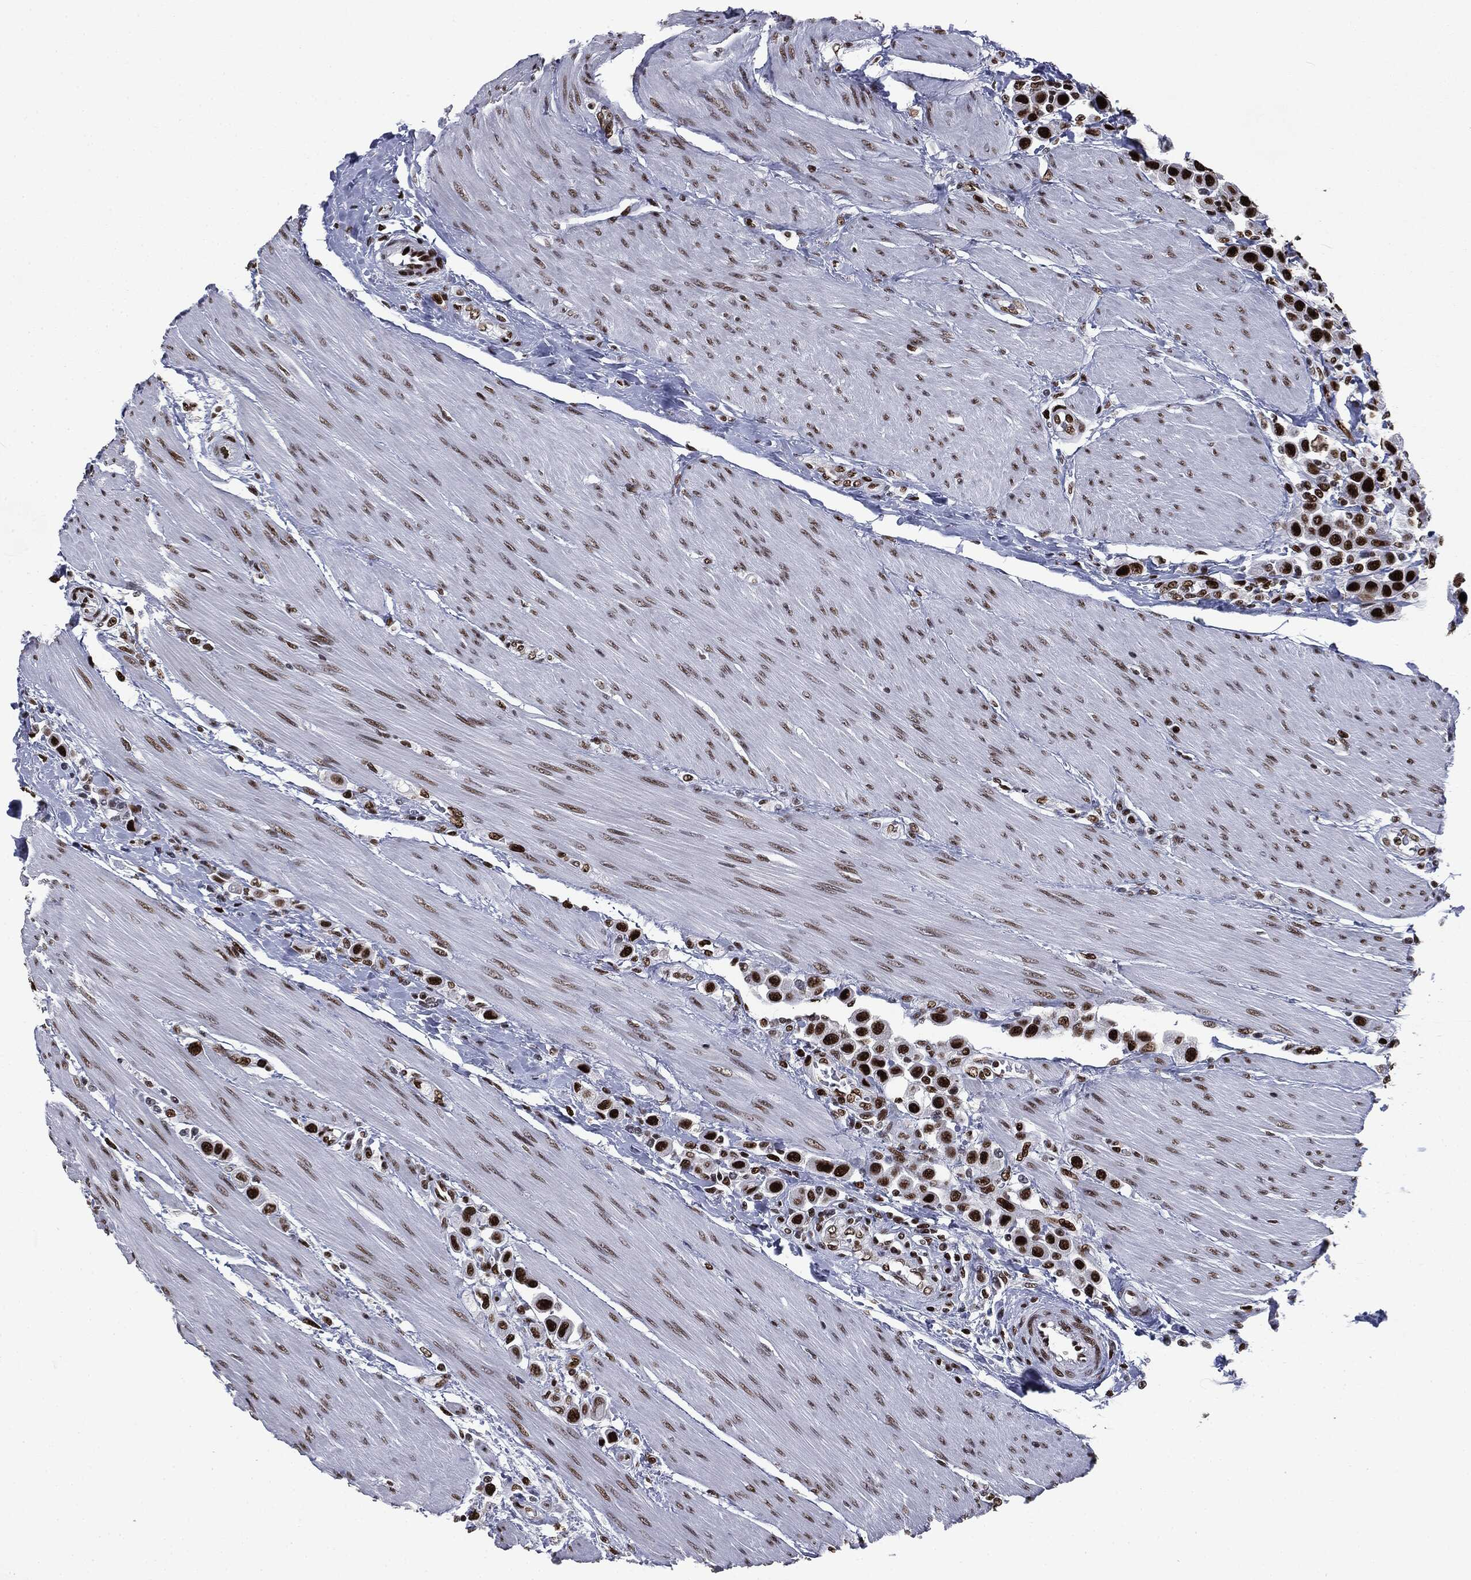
{"staining": {"intensity": "strong", "quantity": ">75%", "location": "nuclear"}, "tissue": "urothelial cancer", "cell_type": "Tumor cells", "image_type": "cancer", "snomed": [{"axis": "morphology", "description": "Urothelial carcinoma, High grade"}, {"axis": "topography", "description": "Urinary bladder"}], "caption": "Tumor cells demonstrate strong nuclear positivity in about >75% of cells in high-grade urothelial carcinoma.", "gene": "MSH2", "patient": {"sex": "male", "age": 50}}